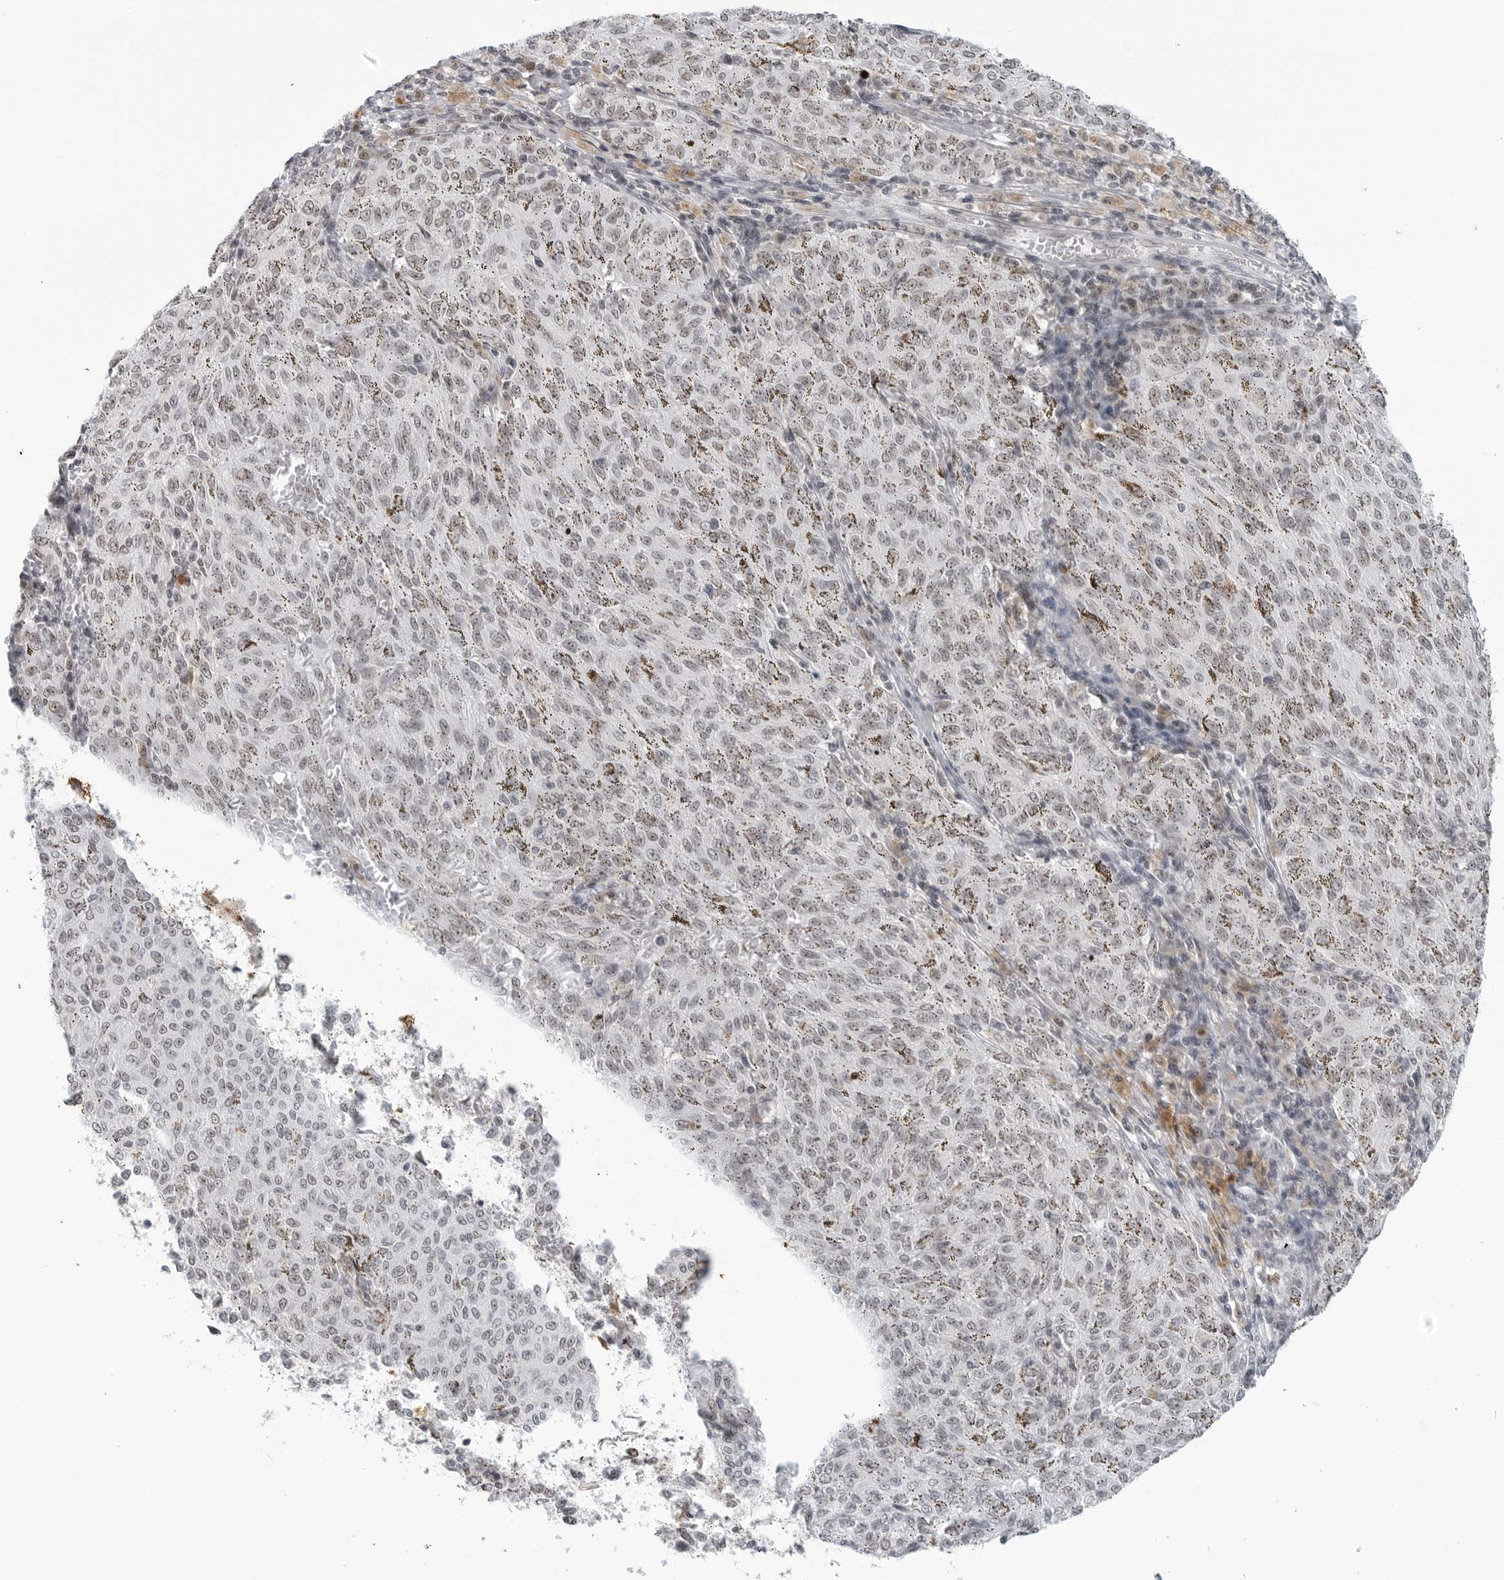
{"staining": {"intensity": "negative", "quantity": "none", "location": "none"}, "tissue": "melanoma", "cell_type": "Tumor cells", "image_type": "cancer", "snomed": [{"axis": "morphology", "description": "Malignant melanoma, NOS"}, {"axis": "topography", "description": "Skin"}], "caption": "The IHC image has no significant positivity in tumor cells of melanoma tissue.", "gene": "WRAP53", "patient": {"sex": "female", "age": 72}}